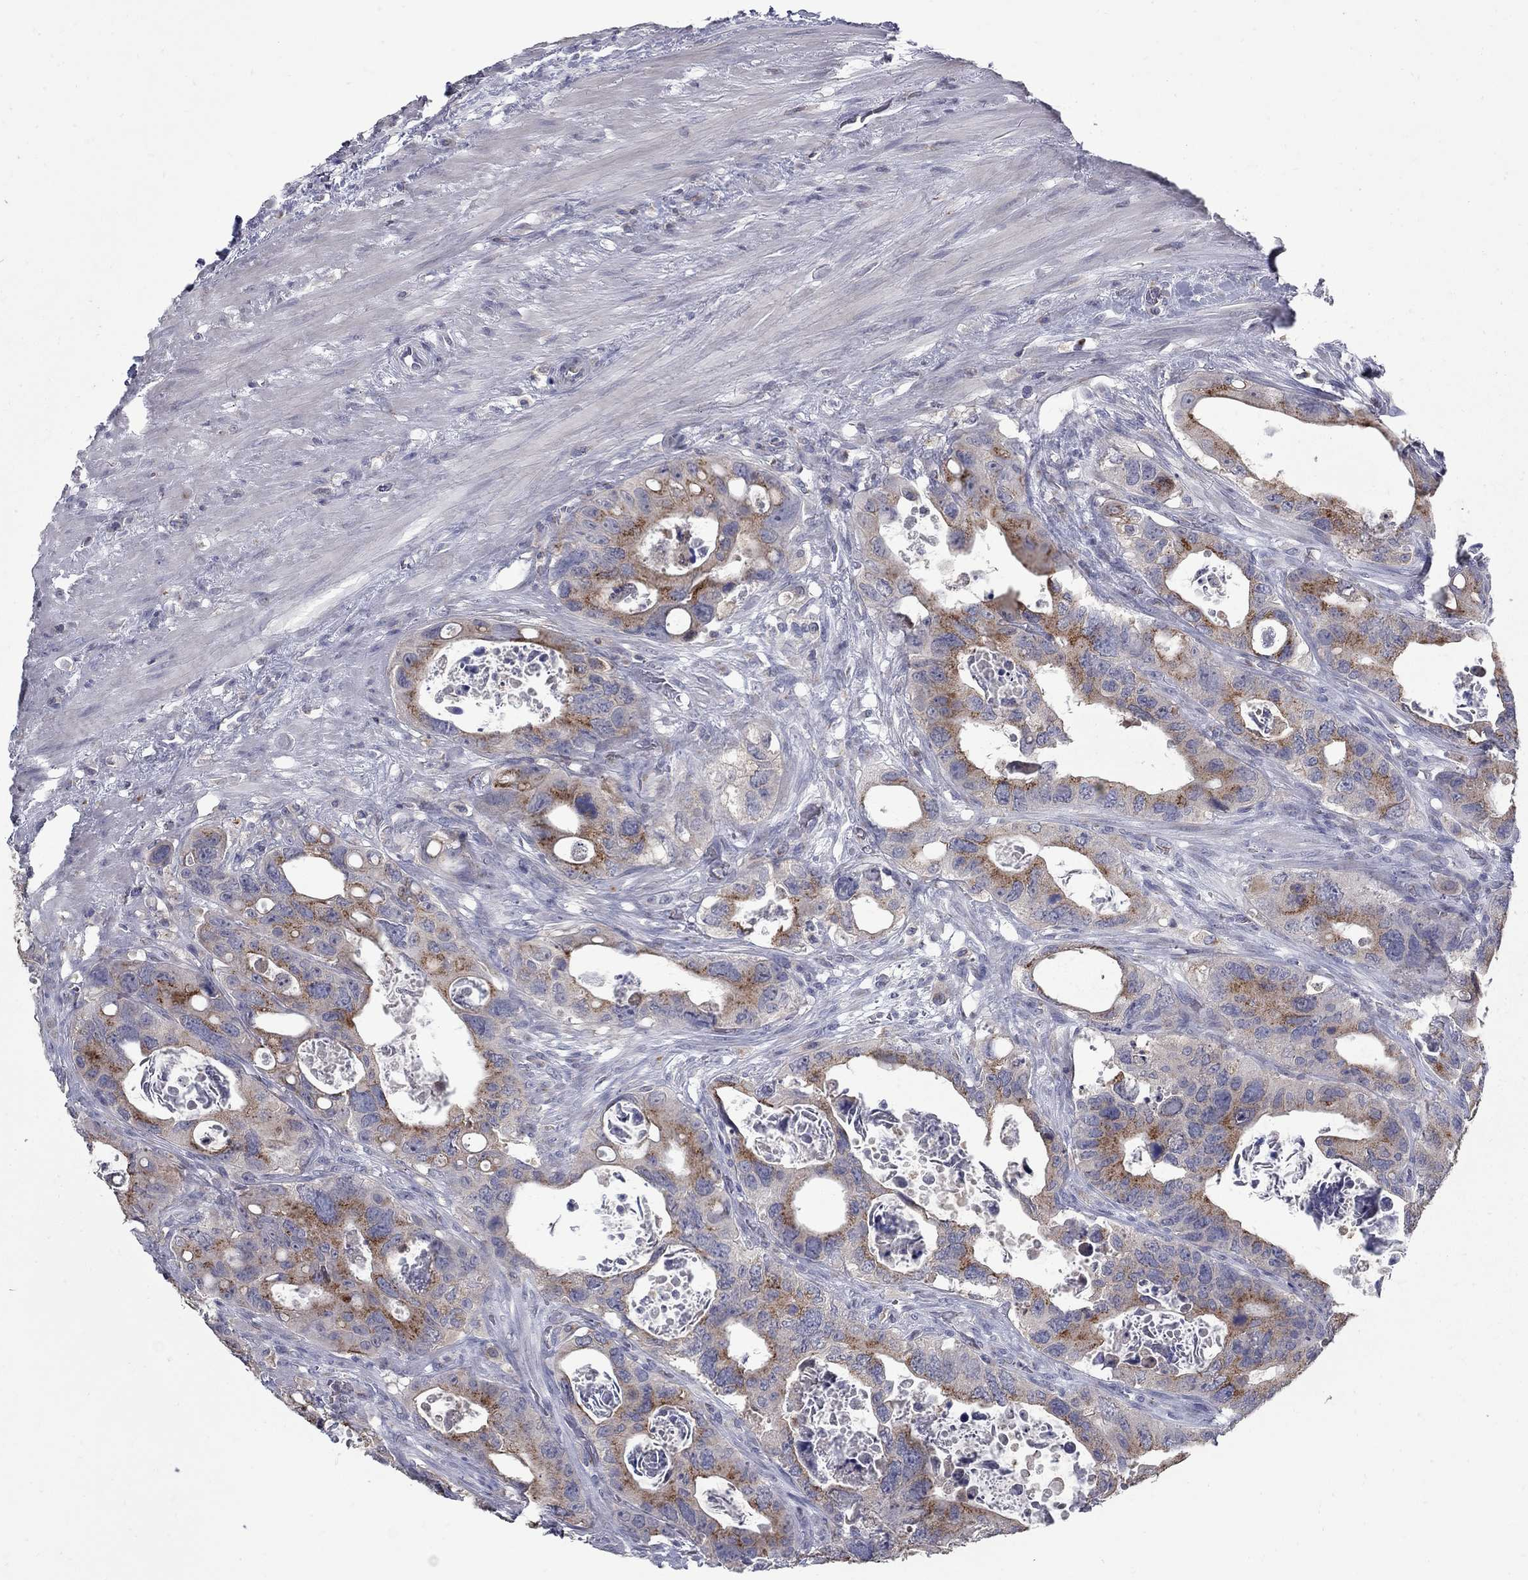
{"staining": {"intensity": "strong", "quantity": "25%-75%", "location": "cytoplasmic/membranous"}, "tissue": "colorectal cancer", "cell_type": "Tumor cells", "image_type": "cancer", "snomed": [{"axis": "morphology", "description": "Adenocarcinoma, NOS"}, {"axis": "topography", "description": "Rectum"}], "caption": "A high amount of strong cytoplasmic/membranous staining is appreciated in approximately 25%-75% of tumor cells in adenocarcinoma (colorectal) tissue.", "gene": "KIAA0319L", "patient": {"sex": "male", "age": 64}}